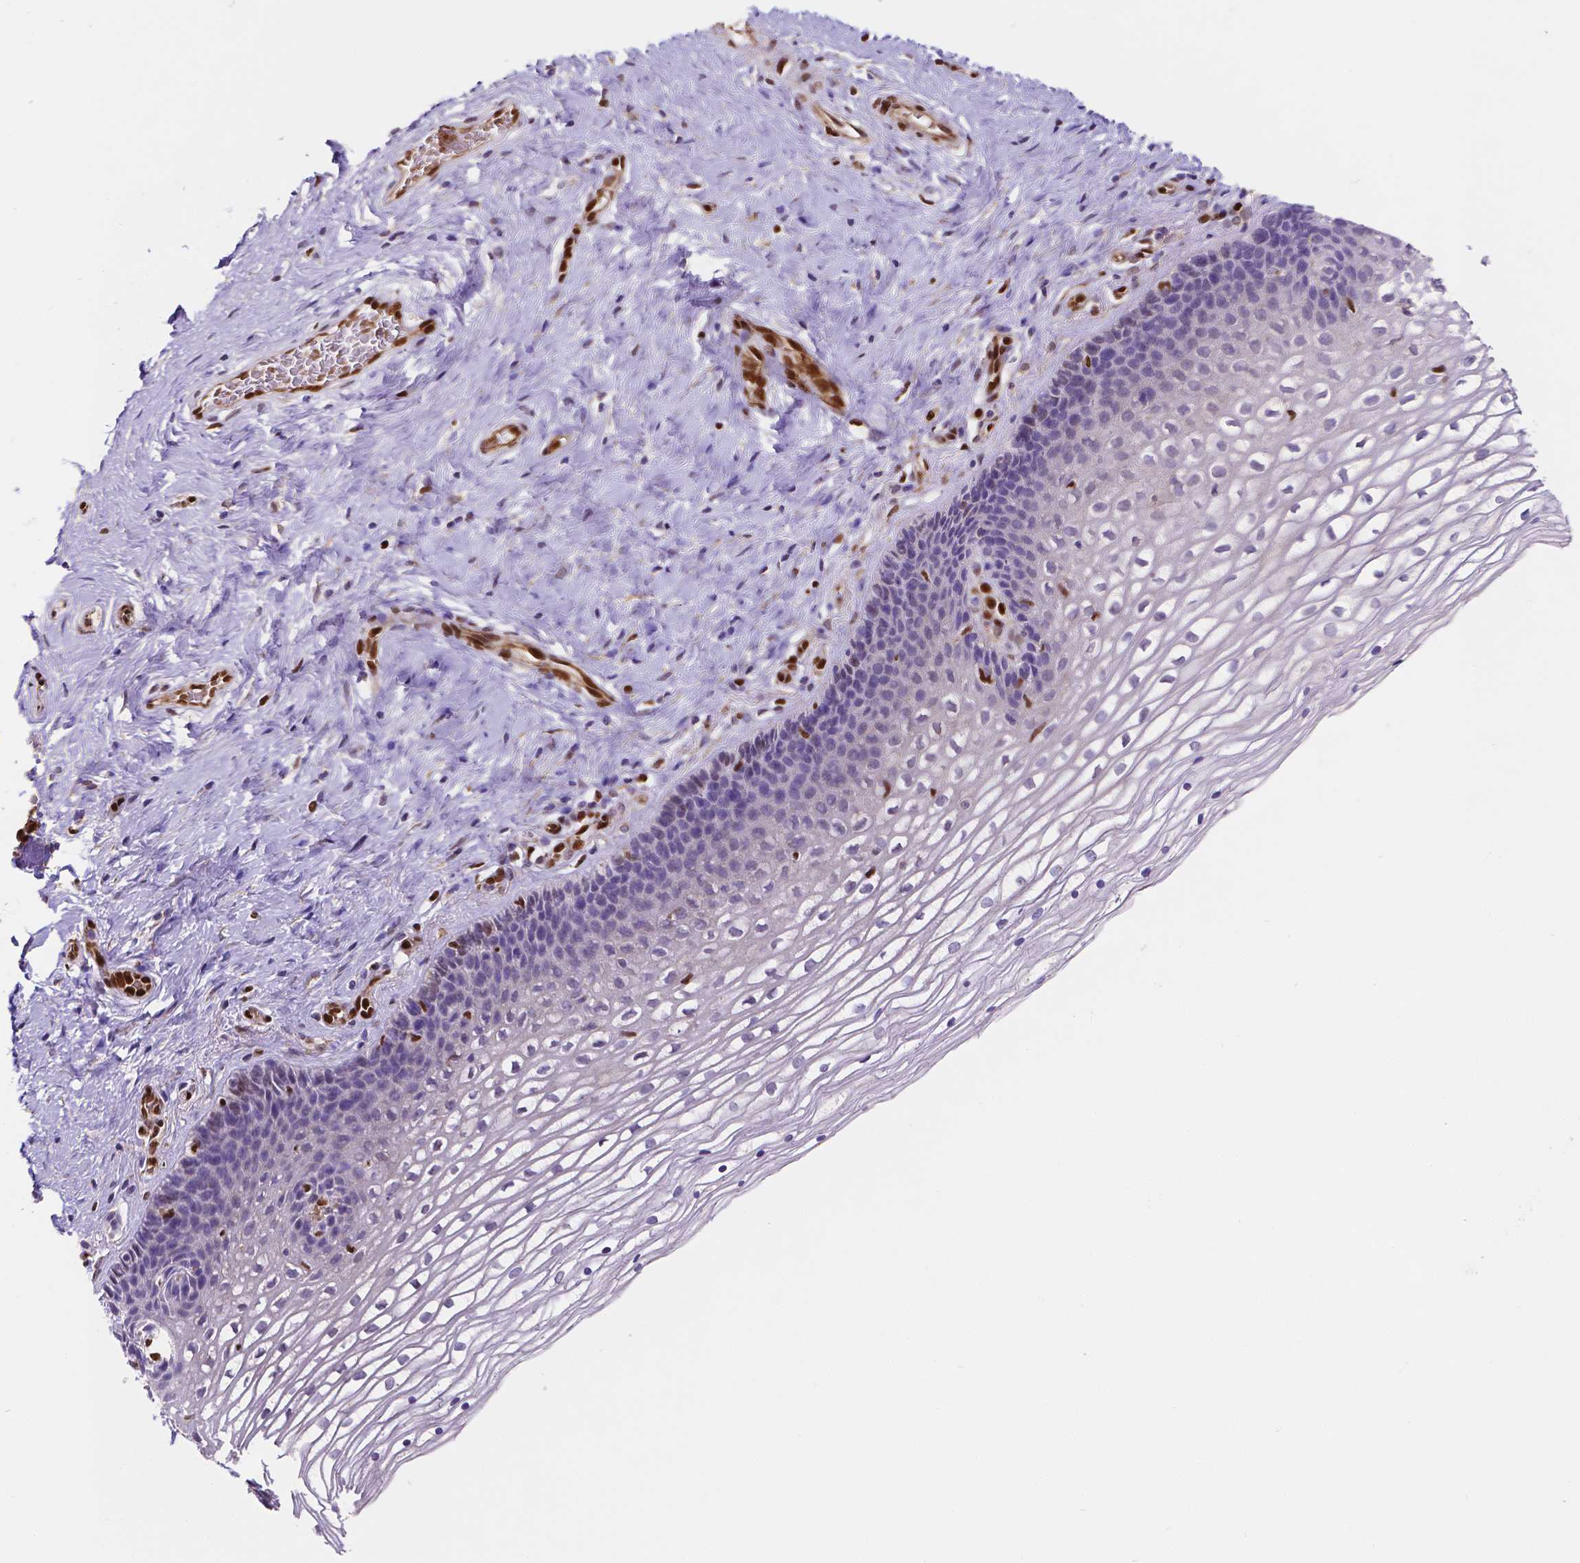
{"staining": {"intensity": "negative", "quantity": "none", "location": "none"}, "tissue": "cervix", "cell_type": "Glandular cells", "image_type": "normal", "snomed": [{"axis": "morphology", "description": "Normal tissue, NOS"}, {"axis": "topography", "description": "Cervix"}], "caption": "IHC of unremarkable cervix shows no staining in glandular cells.", "gene": "MEF2C", "patient": {"sex": "female", "age": 34}}